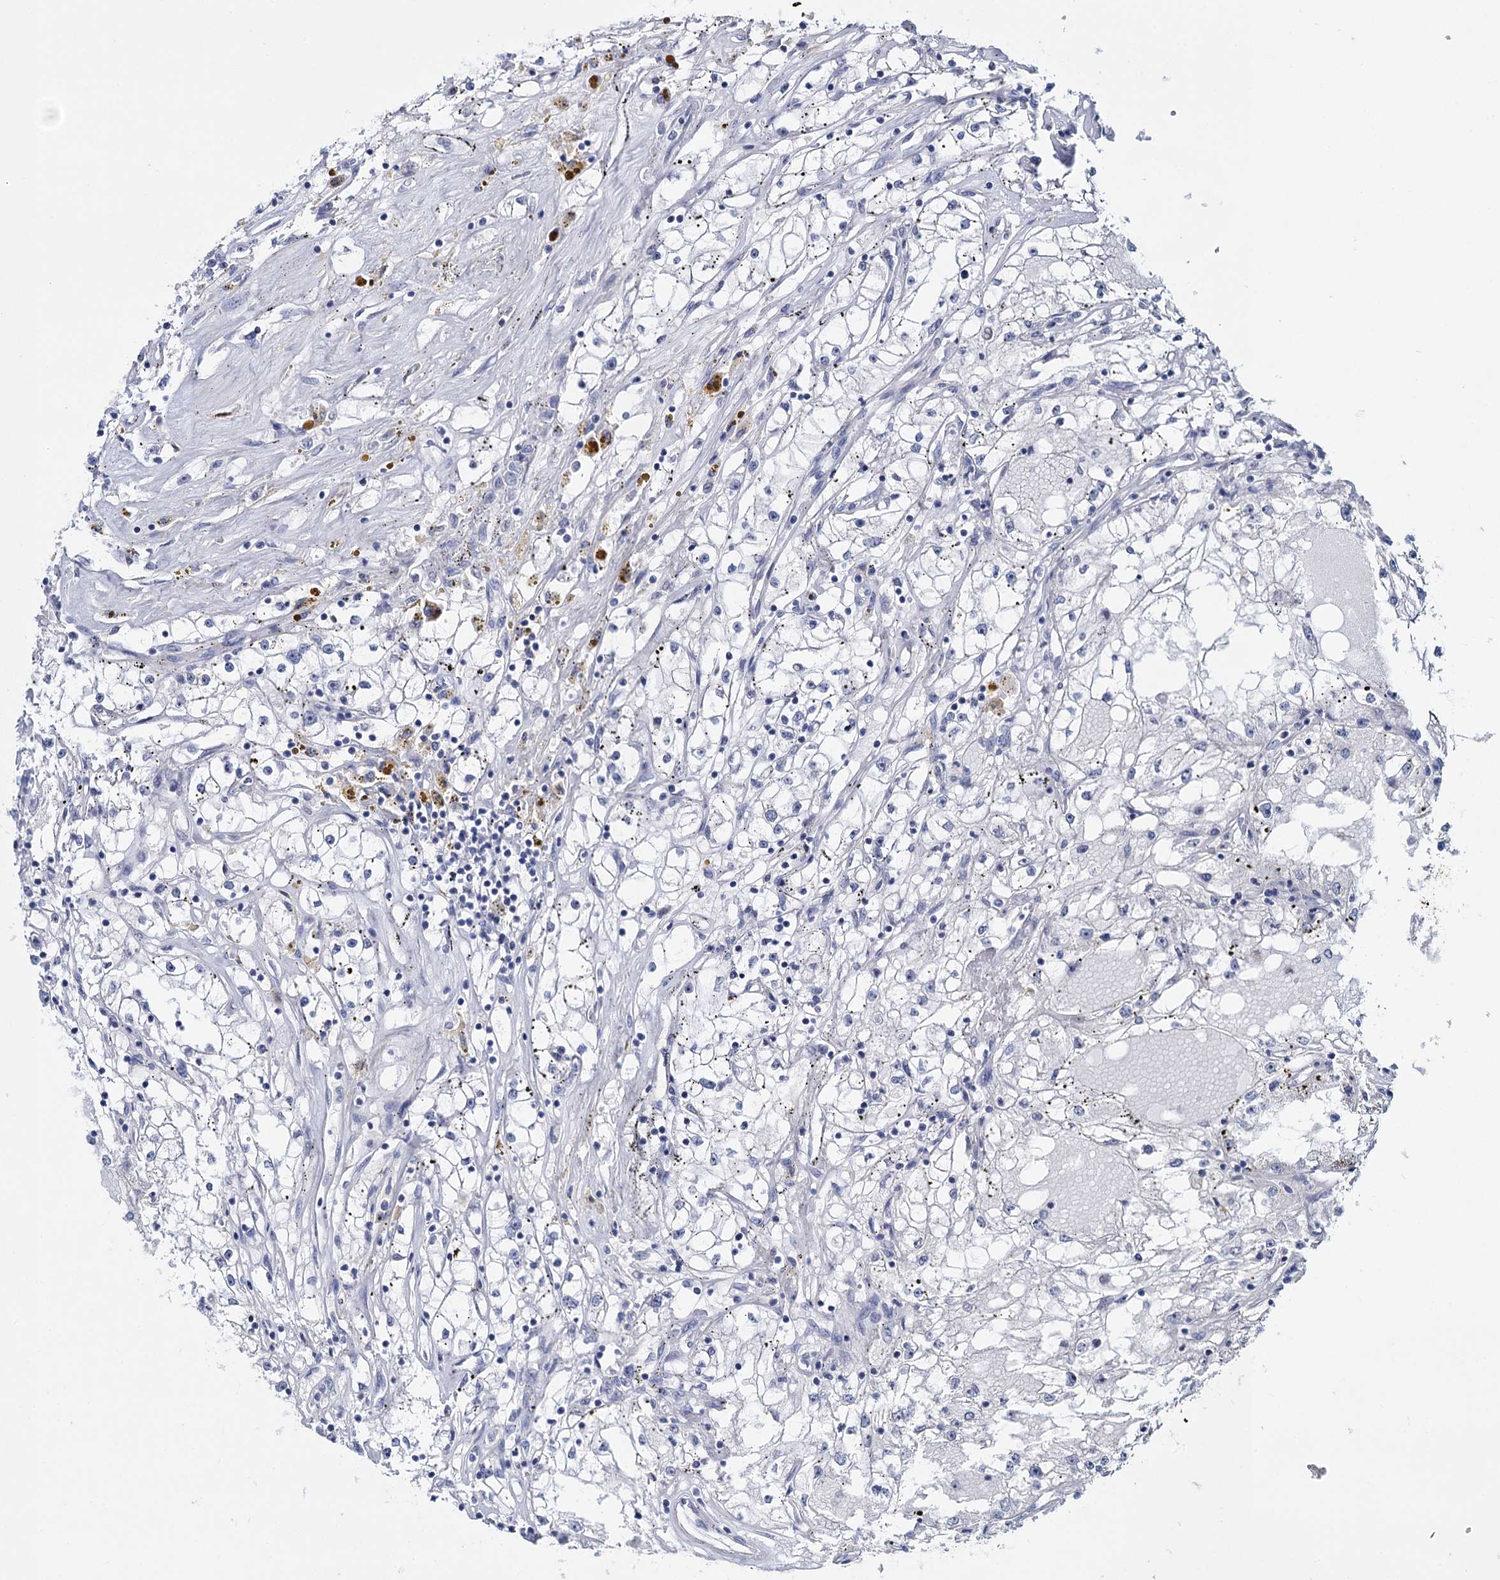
{"staining": {"intensity": "negative", "quantity": "none", "location": "none"}, "tissue": "renal cancer", "cell_type": "Tumor cells", "image_type": "cancer", "snomed": [{"axis": "morphology", "description": "Adenocarcinoma, NOS"}, {"axis": "topography", "description": "Kidney"}], "caption": "Renal adenocarcinoma stained for a protein using IHC shows no positivity tumor cells.", "gene": "SFN", "patient": {"sex": "male", "age": 56}}